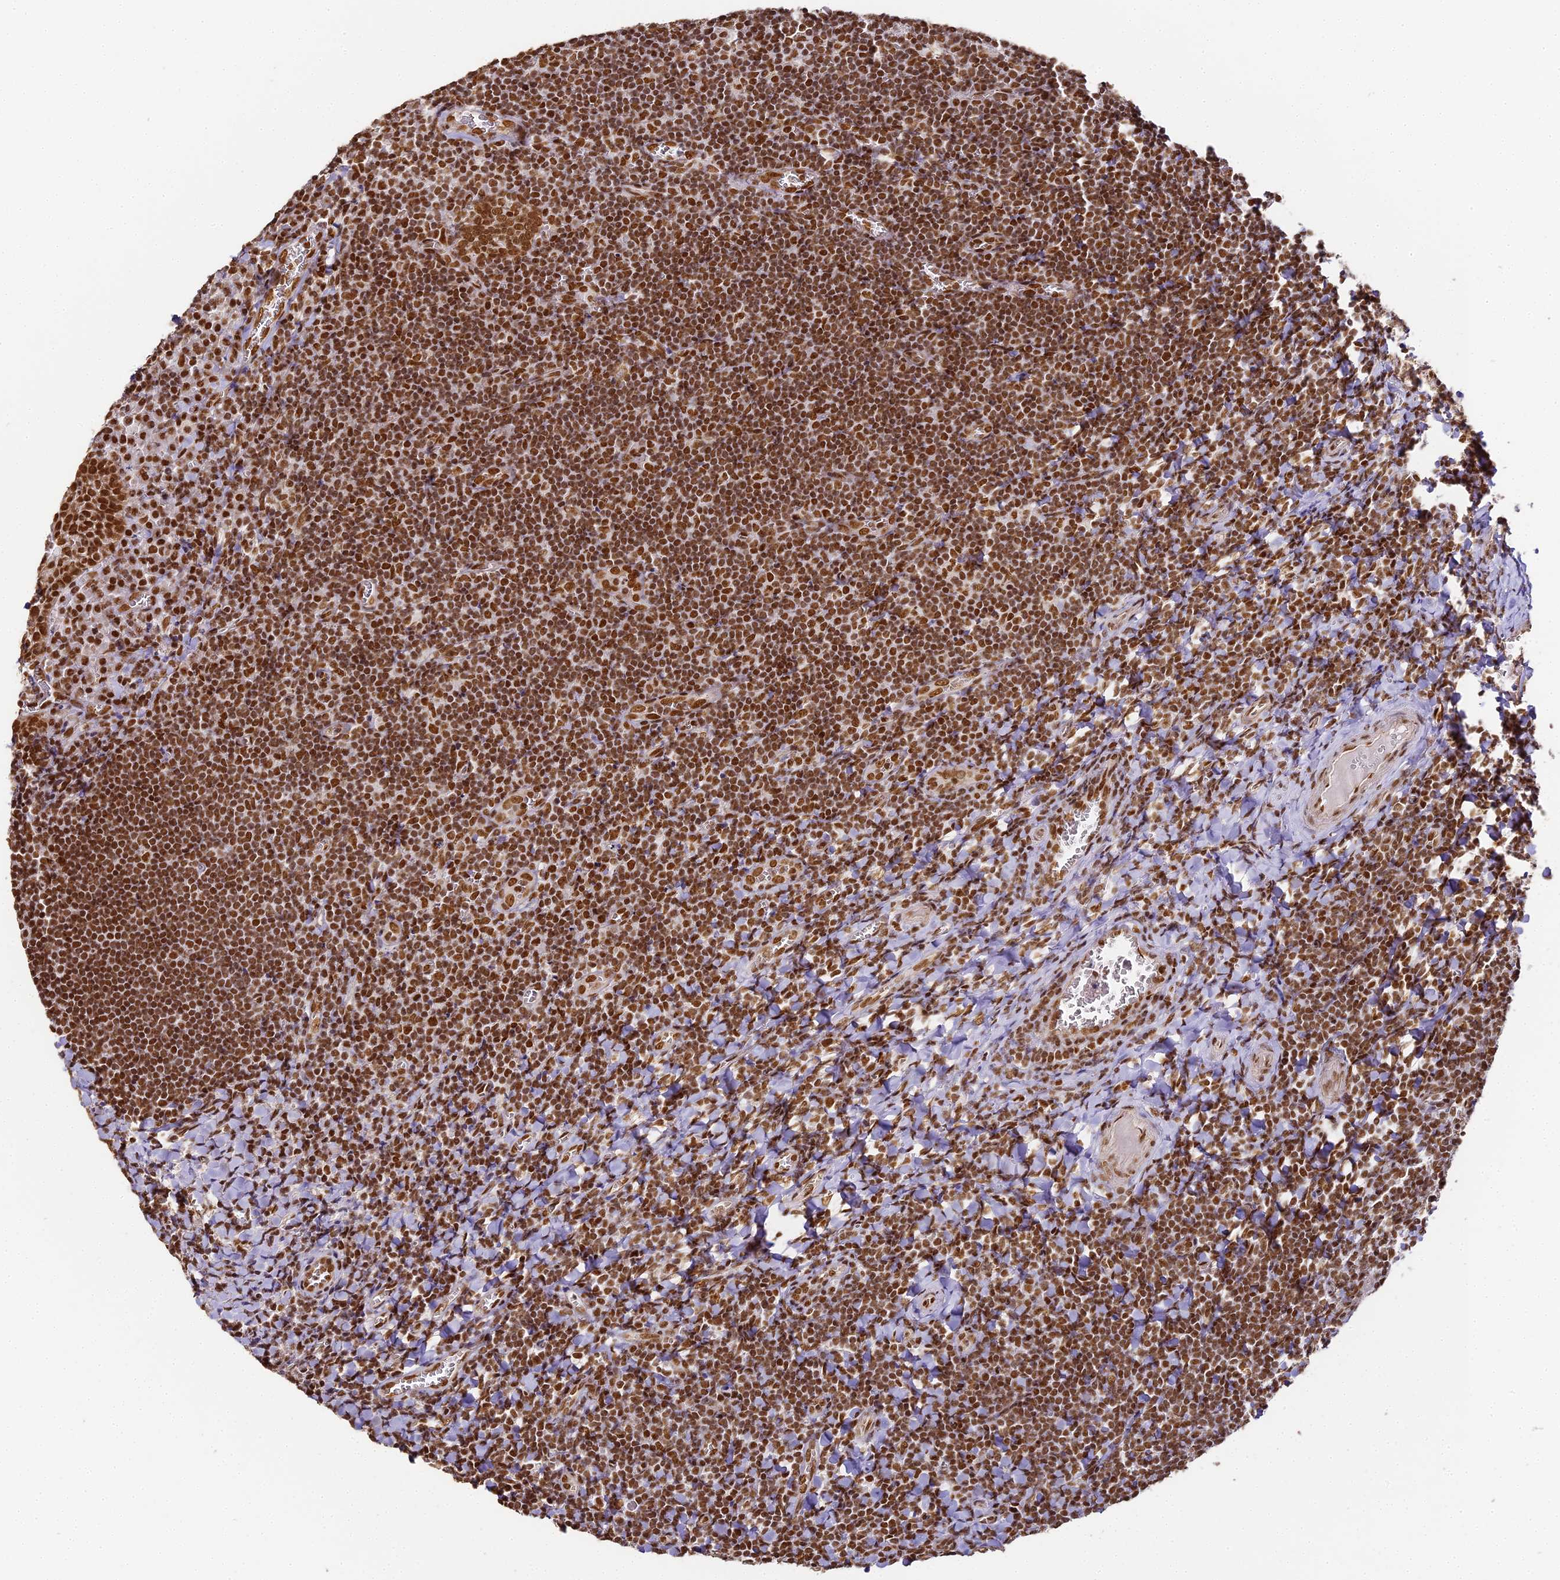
{"staining": {"intensity": "moderate", "quantity": ">75%", "location": "nuclear"}, "tissue": "tonsil", "cell_type": "Germinal center cells", "image_type": "normal", "snomed": [{"axis": "morphology", "description": "Normal tissue, NOS"}, {"axis": "topography", "description": "Tonsil"}], "caption": "Immunohistochemical staining of unremarkable tonsil exhibits medium levels of moderate nuclear positivity in approximately >75% of germinal center cells. (IHC, brightfield microscopy, high magnification).", "gene": "HNRNPA1", "patient": {"sex": "male", "age": 27}}